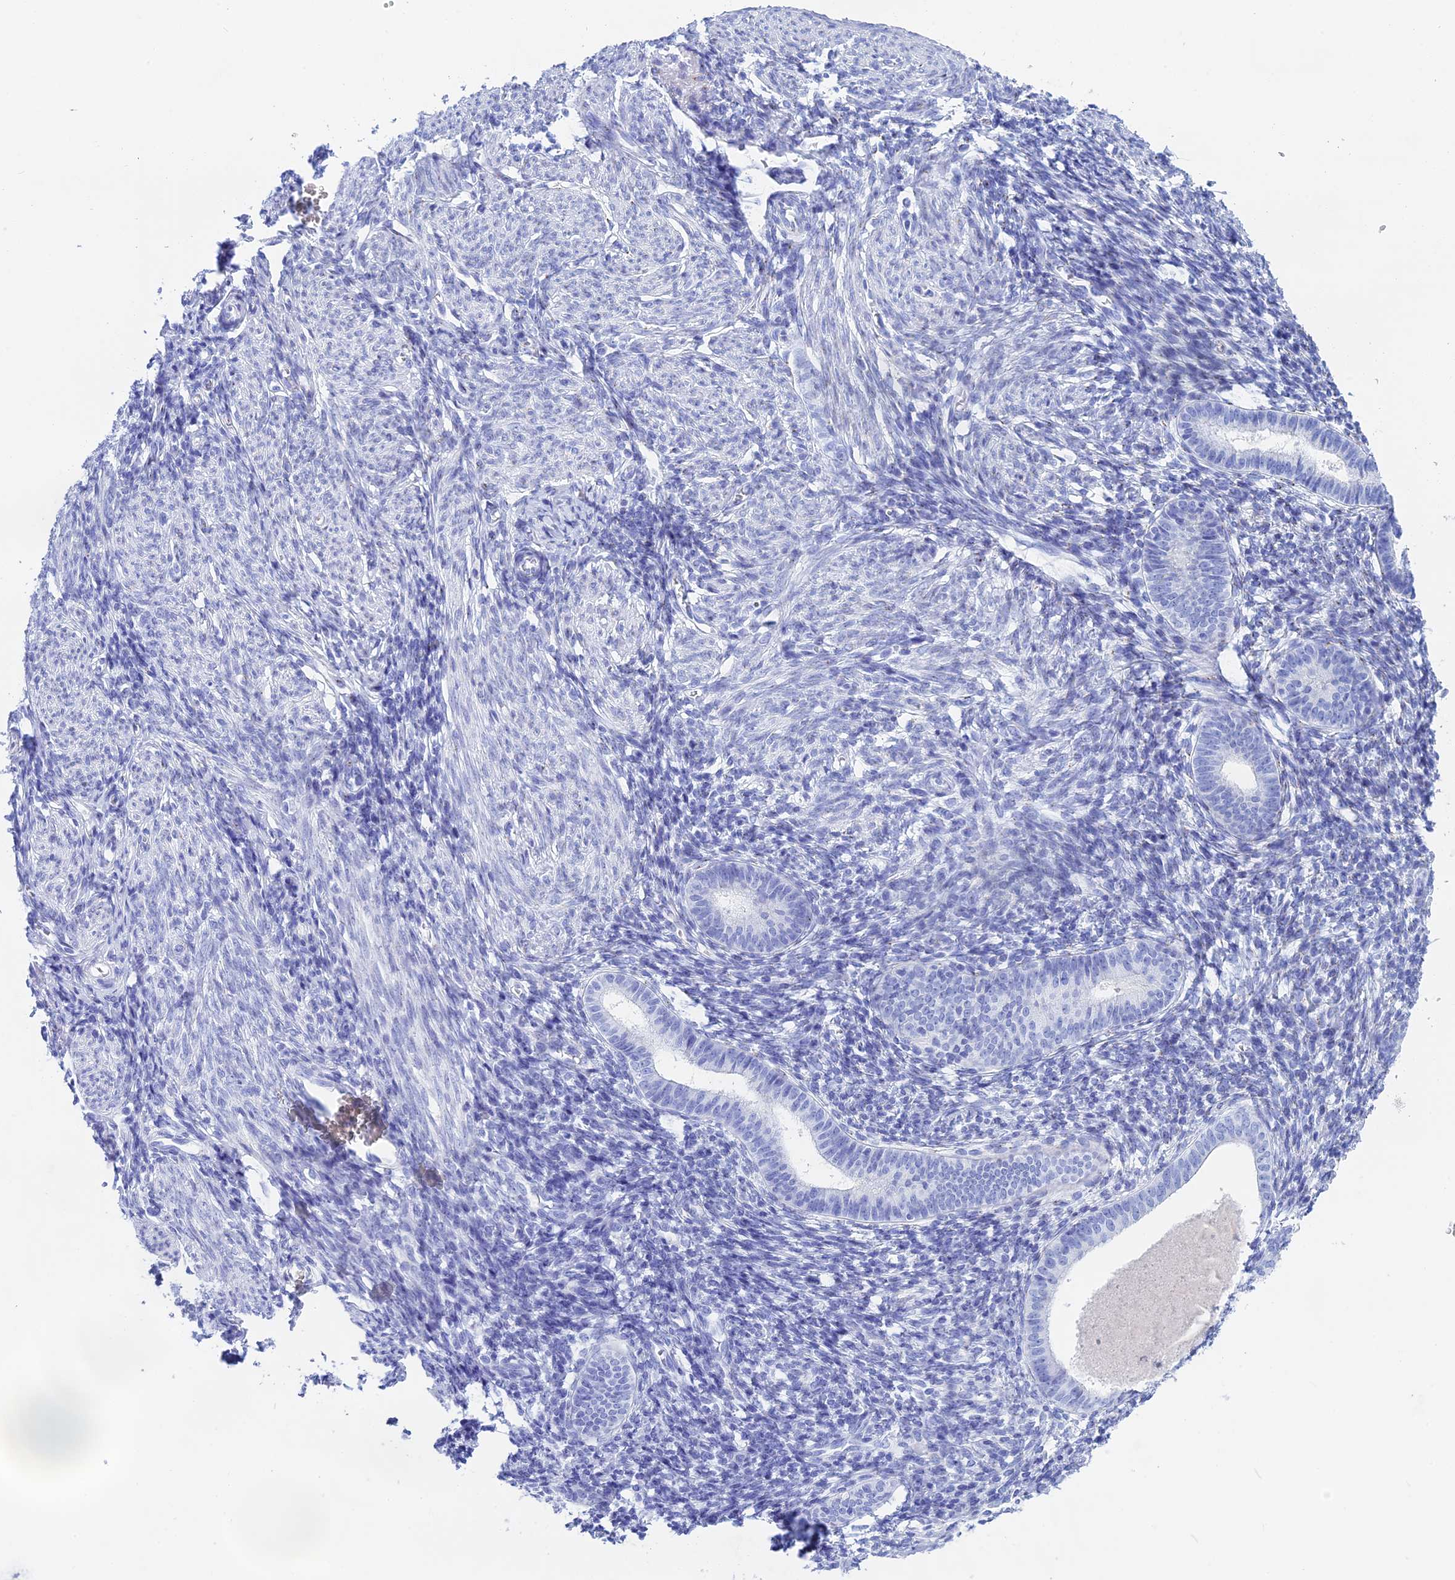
{"staining": {"intensity": "negative", "quantity": "none", "location": "none"}, "tissue": "endometrium", "cell_type": "Cells in endometrial stroma", "image_type": "normal", "snomed": [{"axis": "morphology", "description": "Normal tissue, NOS"}, {"axis": "morphology", "description": "Adenocarcinoma, NOS"}, {"axis": "topography", "description": "Endometrium"}], "caption": "This histopathology image is of normal endometrium stained with immunohistochemistry to label a protein in brown with the nuclei are counter-stained blue. There is no expression in cells in endometrial stroma. The staining was performed using DAB (3,3'-diaminobenzidine) to visualize the protein expression in brown, while the nuclei were stained in blue with hematoxylin (Magnification: 20x).", "gene": "ERICH4", "patient": {"sex": "female", "age": 57}}